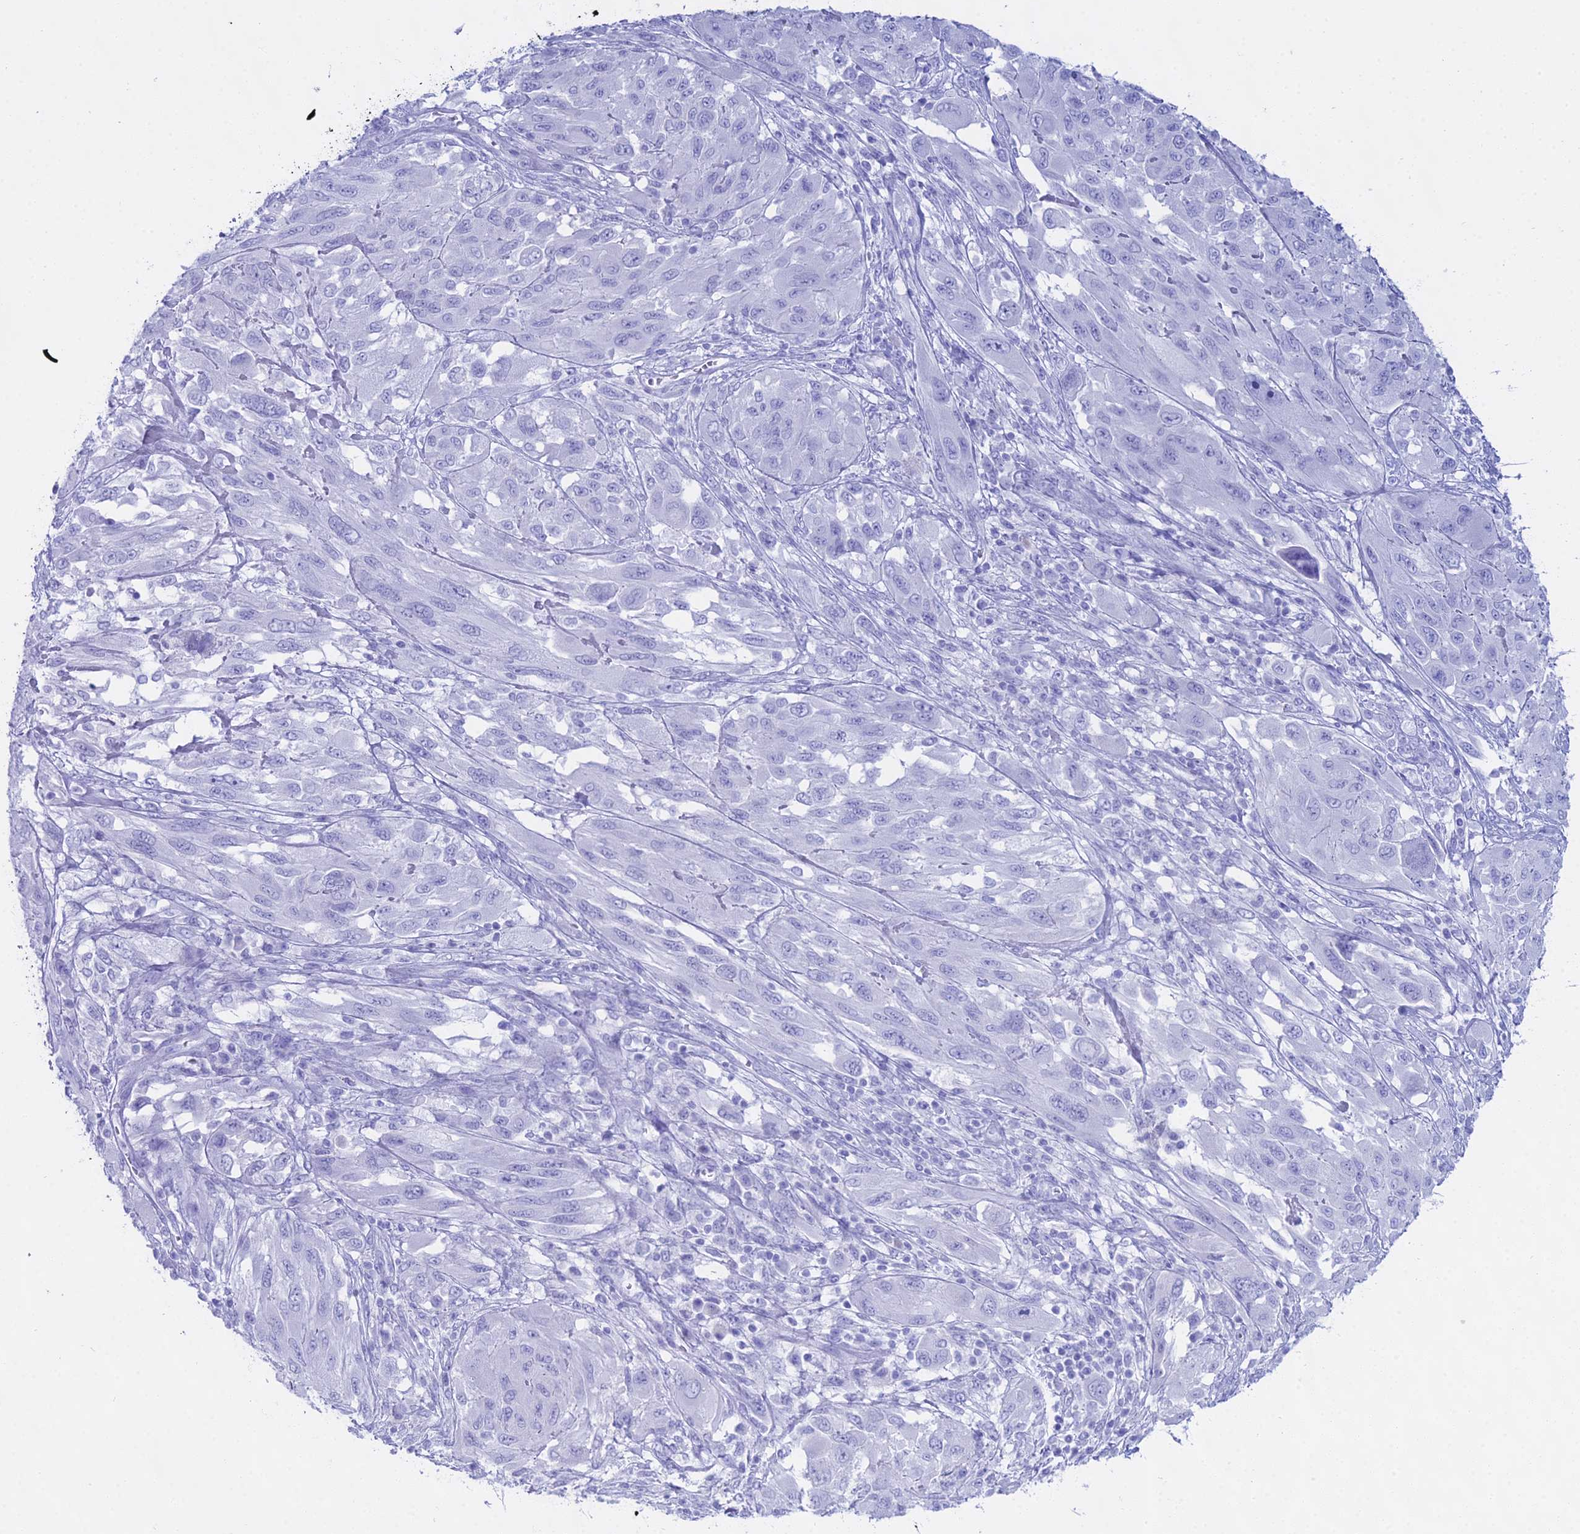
{"staining": {"intensity": "negative", "quantity": "none", "location": "none"}, "tissue": "melanoma", "cell_type": "Tumor cells", "image_type": "cancer", "snomed": [{"axis": "morphology", "description": "Malignant melanoma, NOS"}, {"axis": "topography", "description": "Skin"}], "caption": "DAB (3,3'-diaminobenzidine) immunohistochemical staining of human melanoma demonstrates no significant positivity in tumor cells.", "gene": "CGB2", "patient": {"sex": "female", "age": 91}}